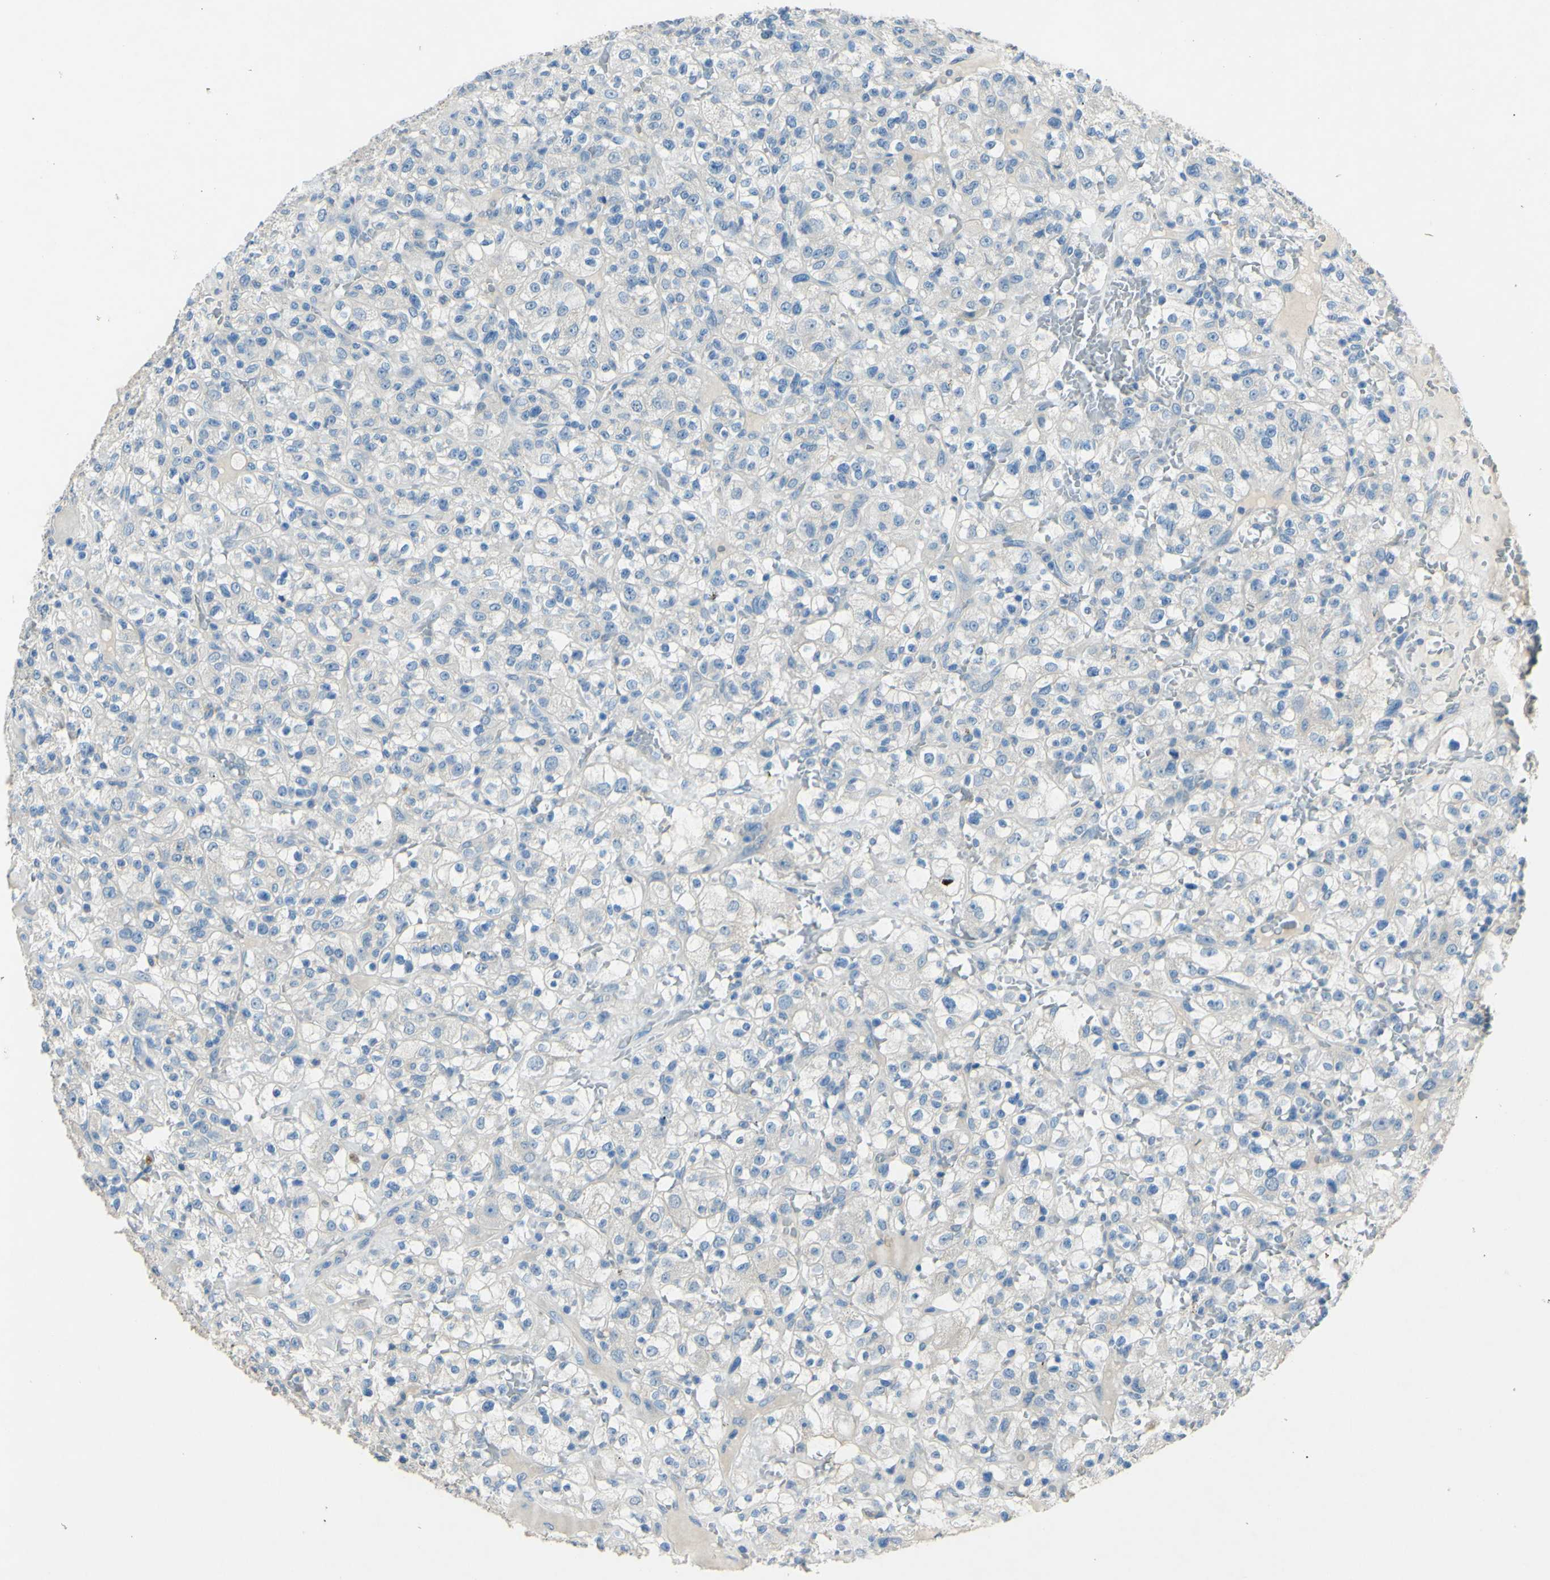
{"staining": {"intensity": "negative", "quantity": "none", "location": "none"}, "tissue": "renal cancer", "cell_type": "Tumor cells", "image_type": "cancer", "snomed": [{"axis": "morphology", "description": "Normal tissue, NOS"}, {"axis": "morphology", "description": "Adenocarcinoma, NOS"}, {"axis": "topography", "description": "Kidney"}], "caption": "Tumor cells are negative for brown protein staining in renal cancer.", "gene": "CDH10", "patient": {"sex": "female", "age": 72}}